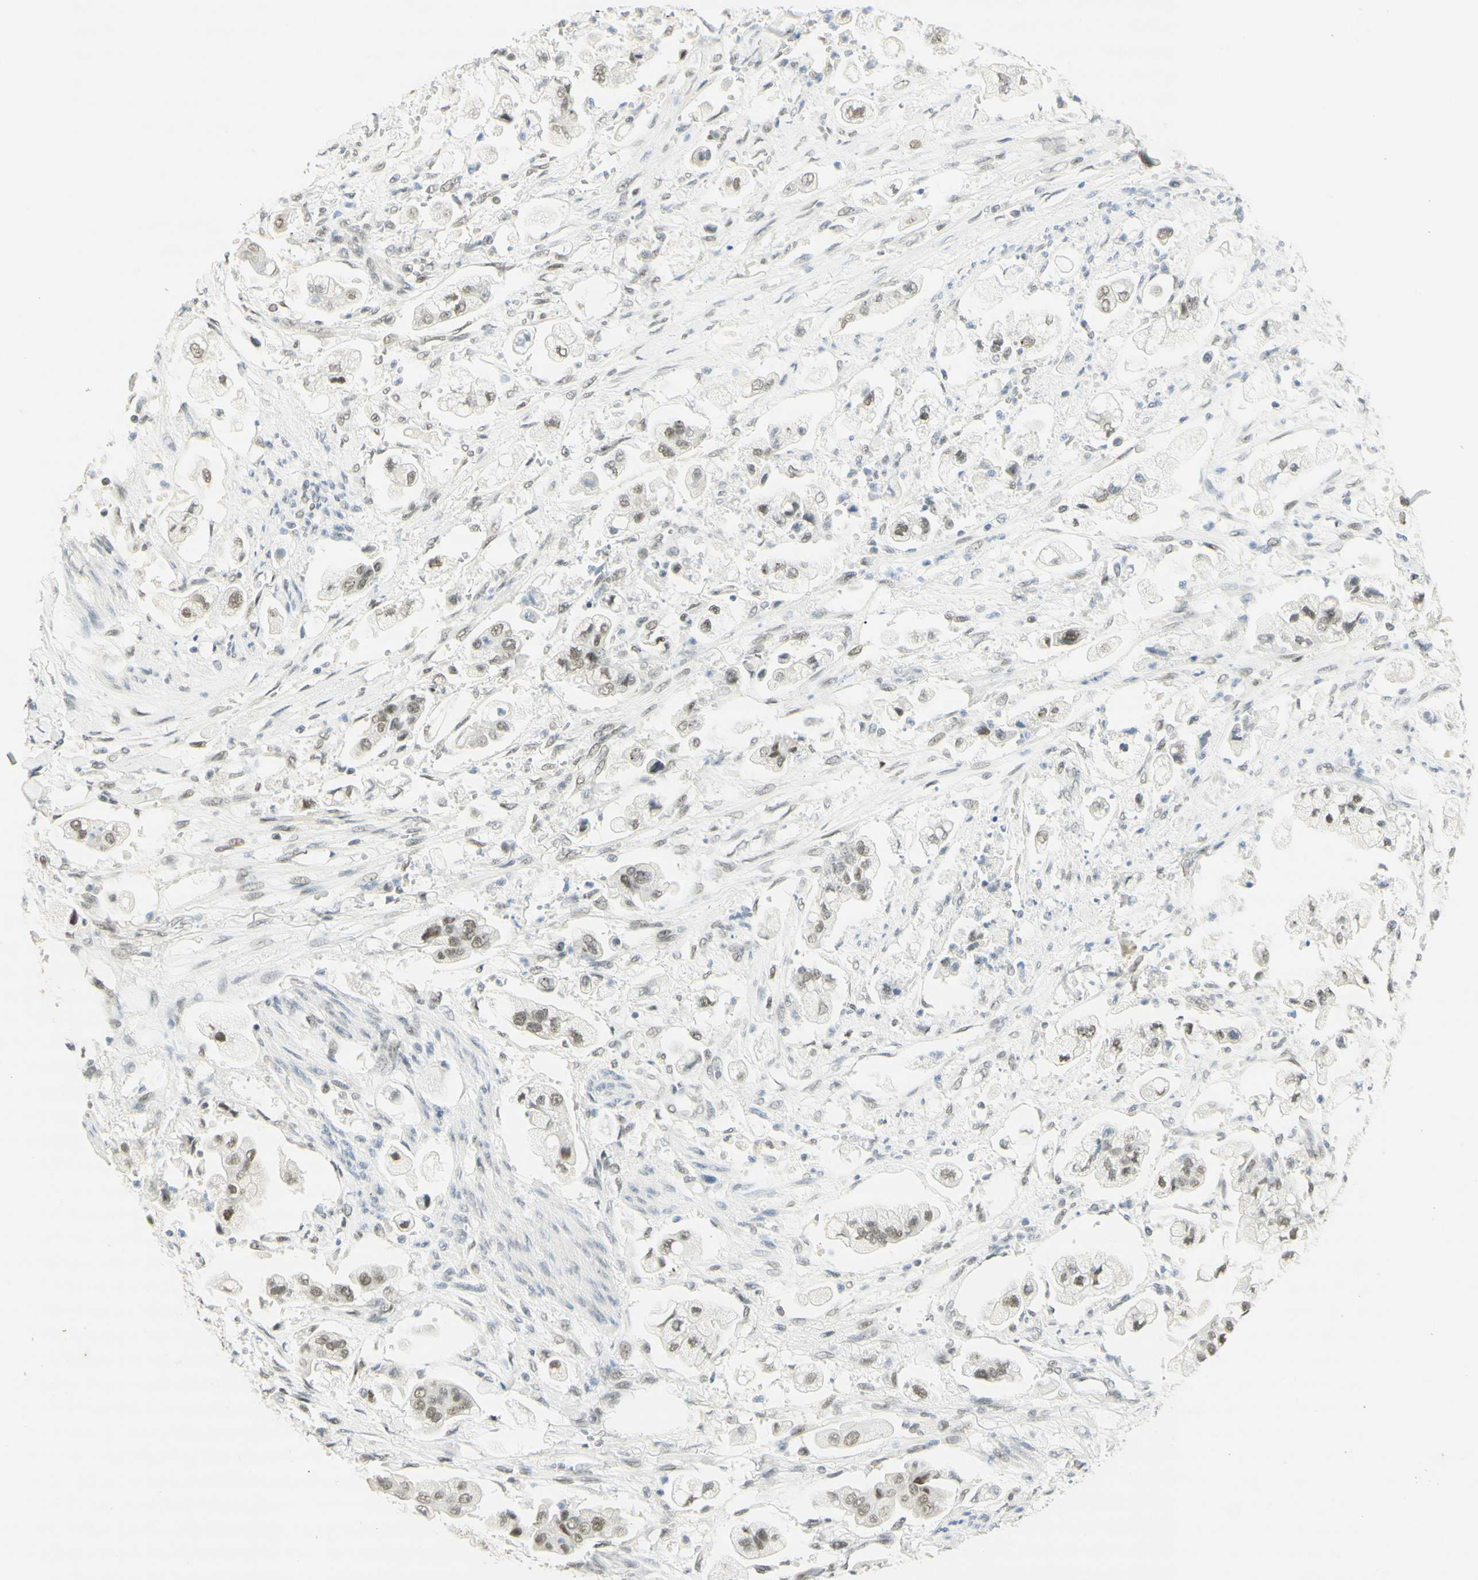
{"staining": {"intensity": "moderate", "quantity": ">75%", "location": "nuclear"}, "tissue": "stomach cancer", "cell_type": "Tumor cells", "image_type": "cancer", "snomed": [{"axis": "morphology", "description": "Adenocarcinoma, NOS"}, {"axis": "topography", "description": "Stomach"}], "caption": "This is a photomicrograph of immunohistochemistry (IHC) staining of stomach cancer, which shows moderate expression in the nuclear of tumor cells.", "gene": "PMS2", "patient": {"sex": "male", "age": 62}}